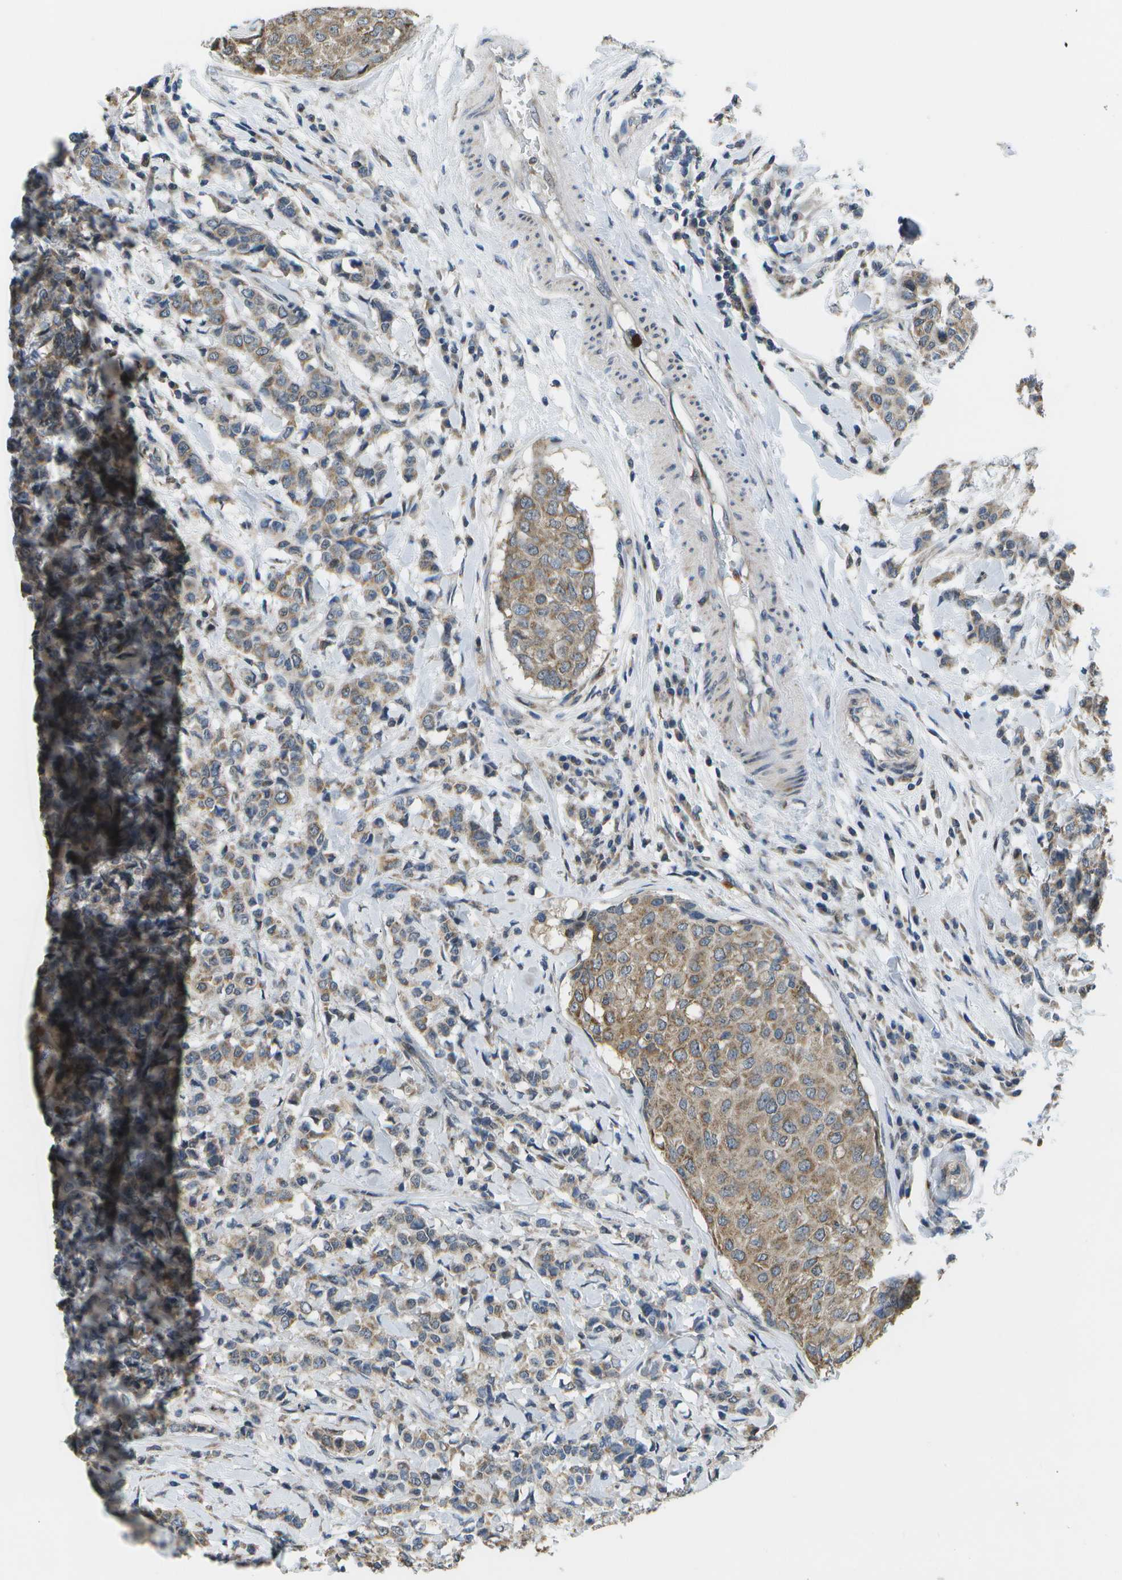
{"staining": {"intensity": "moderate", "quantity": ">75%", "location": "cytoplasmic/membranous"}, "tissue": "breast cancer", "cell_type": "Tumor cells", "image_type": "cancer", "snomed": [{"axis": "morphology", "description": "Duct carcinoma"}, {"axis": "topography", "description": "Breast"}], "caption": "The photomicrograph reveals staining of infiltrating ductal carcinoma (breast), revealing moderate cytoplasmic/membranous protein positivity (brown color) within tumor cells.", "gene": "GALNT15", "patient": {"sex": "female", "age": 27}}